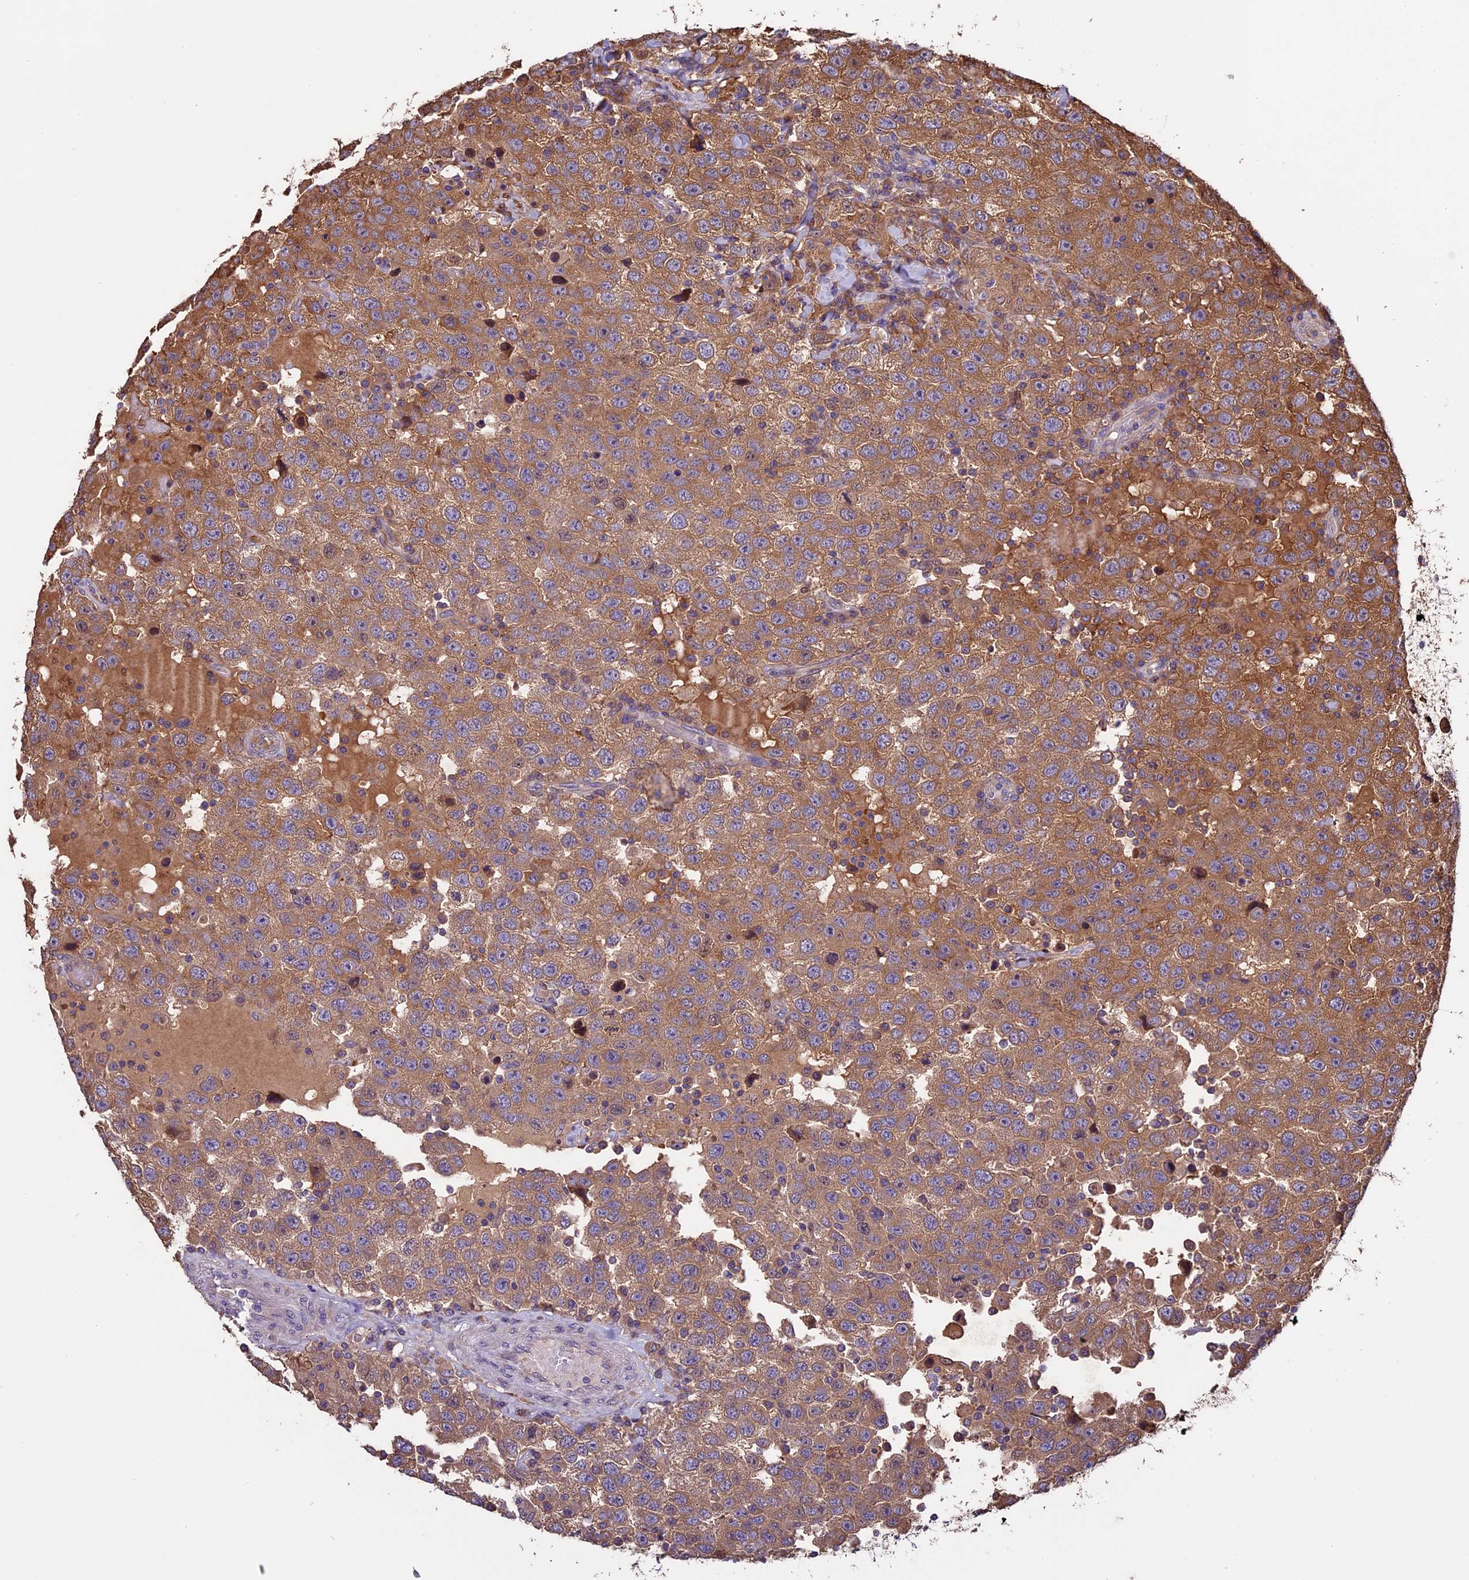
{"staining": {"intensity": "moderate", "quantity": ">75%", "location": "cytoplasmic/membranous"}, "tissue": "testis cancer", "cell_type": "Tumor cells", "image_type": "cancer", "snomed": [{"axis": "morphology", "description": "Seminoma, NOS"}, {"axis": "topography", "description": "Testis"}], "caption": "This histopathology image shows immunohistochemistry (IHC) staining of seminoma (testis), with medium moderate cytoplasmic/membranous expression in approximately >75% of tumor cells.", "gene": "VWA3A", "patient": {"sex": "male", "age": 41}}